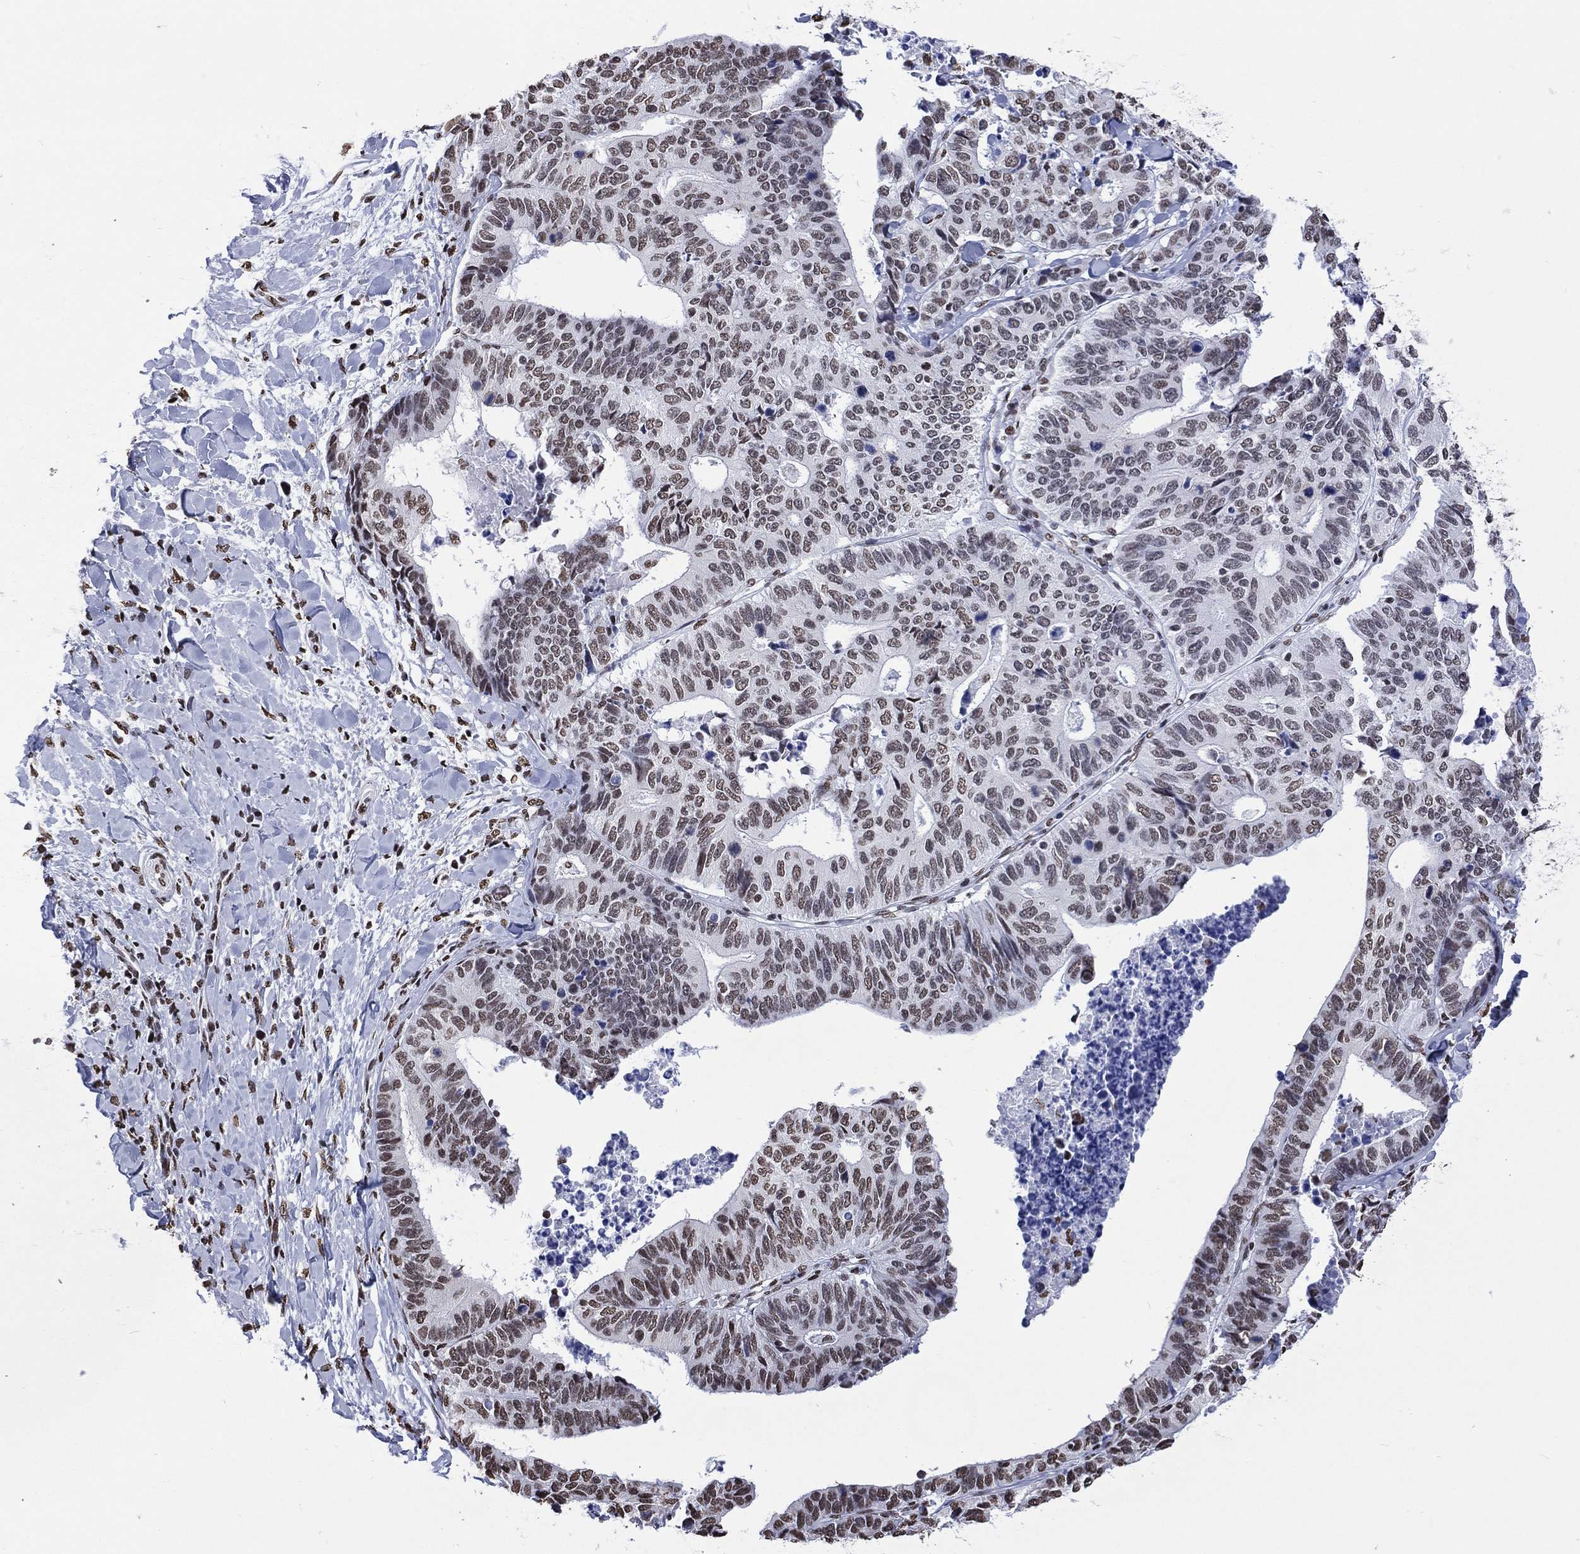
{"staining": {"intensity": "moderate", "quantity": "25%-75%", "location": "nuclear"}, "tissue": "stomach cancer", "cell_type": "Tumor cells", "image_type": "cancer", "snomed": [{"axis": "morphology", "description": "Adenocarcinoma, NOS"}, {"axis": "topography", "description": "Stomach, upper"}], "caption": "Stomach cancer (adenocarcinoma) stained with DAB (3,3'-diaminobenzidine) IHC displays medium levels of moderate nuclear staining in approximately 25%-75% of tumor cells. The protein of interest is shown in brown color, while the nuclei are stained blue.", "gene": "RETREG2", "patient": {"sex": "female", "age": 67}}